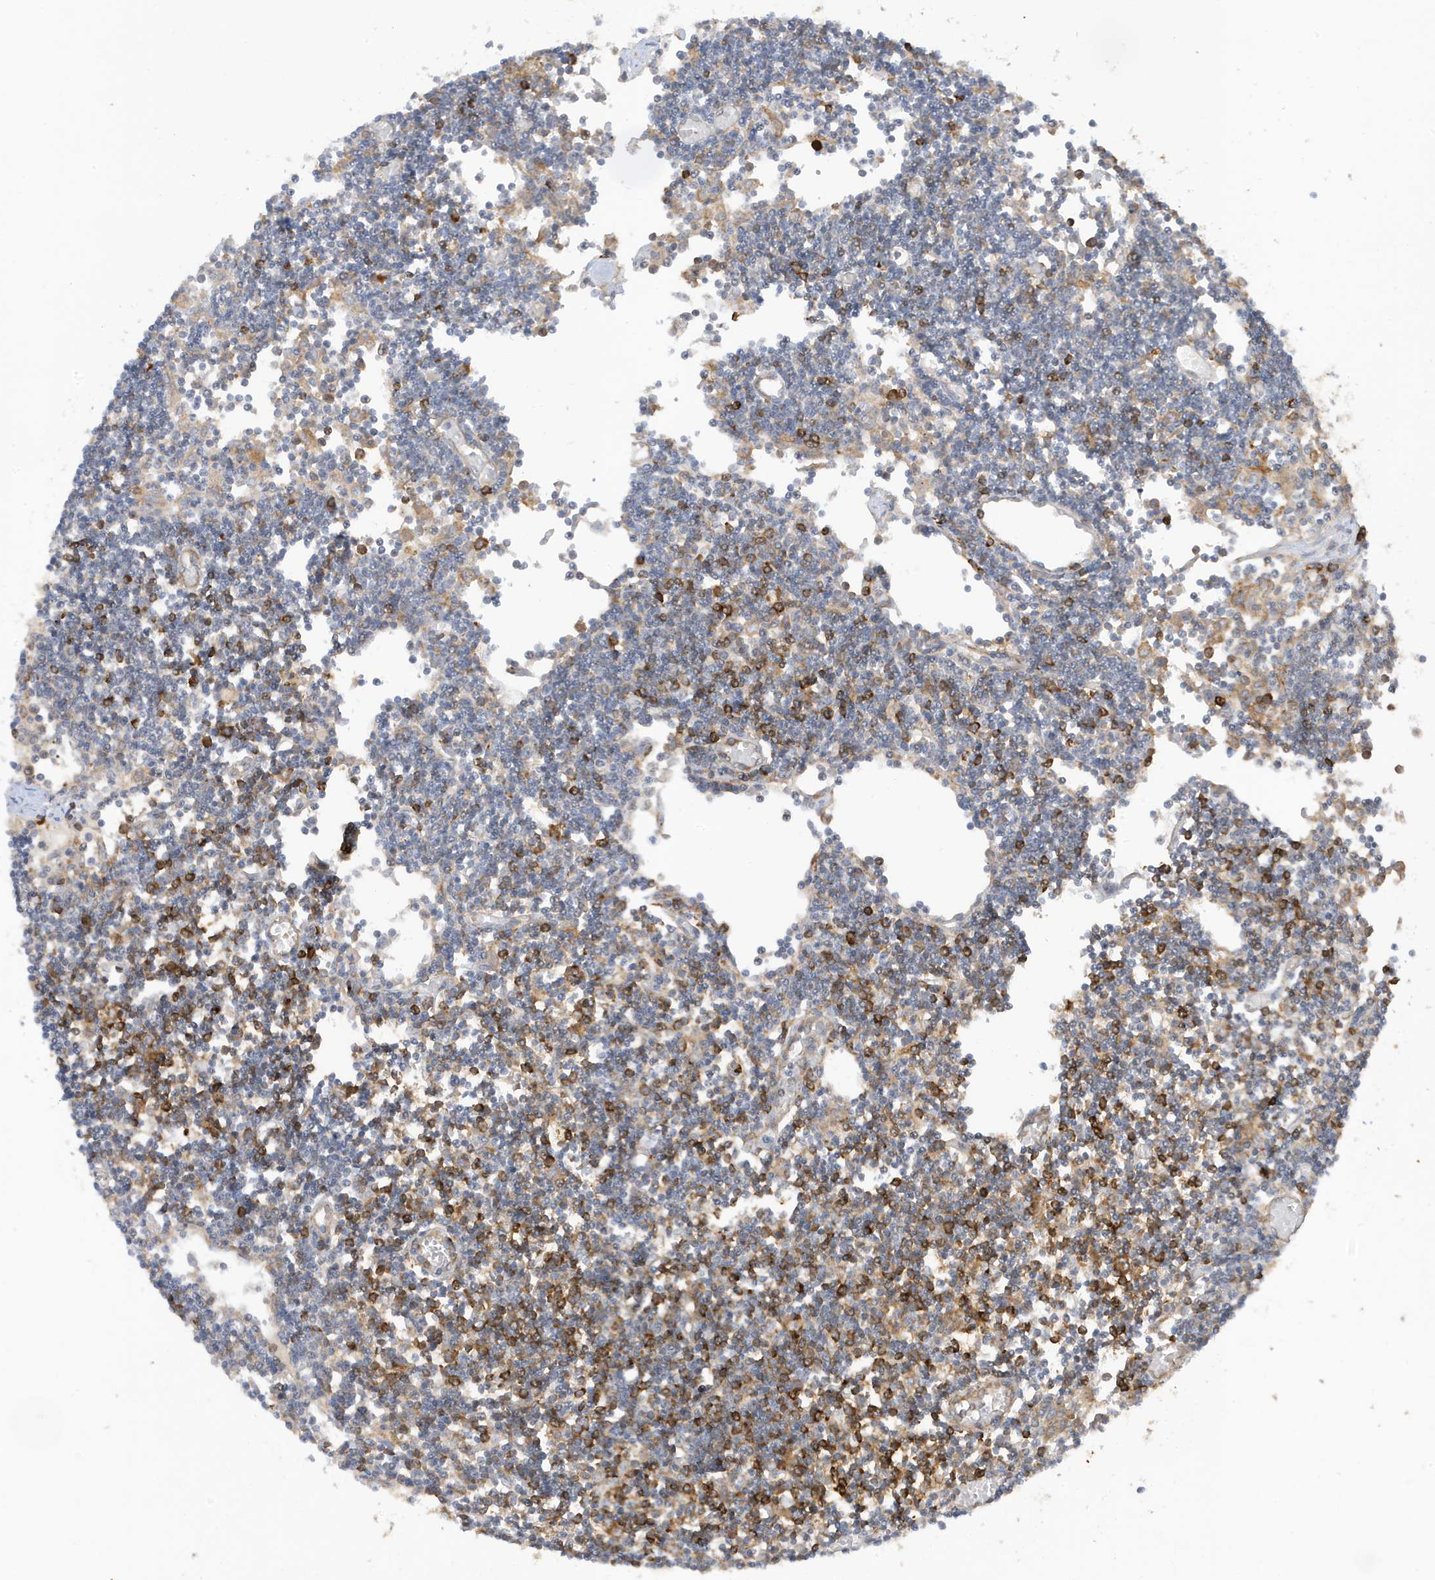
{"staining": {"intensity": "strong", "quantity": "25%-75%", "location": "cytoplasmic/membranous"}, "tissue": "lymph node", "cell_type": "Non-germinal center cells", "image_type": "normal", "snomed": [{"axis": "morphology", "description": "Normal tissue, NOS"}, {"axis": "topography", "description": "Lymph node"}], "caption": "Immunohistochemistry of benign lymph node exhibits high levels of strong cytoplasmic/membranous expression in about 25%-75% of non-germinal center cells.", "gene": "PHACTR2", "patient": {"sex": "female", "age": 11}}